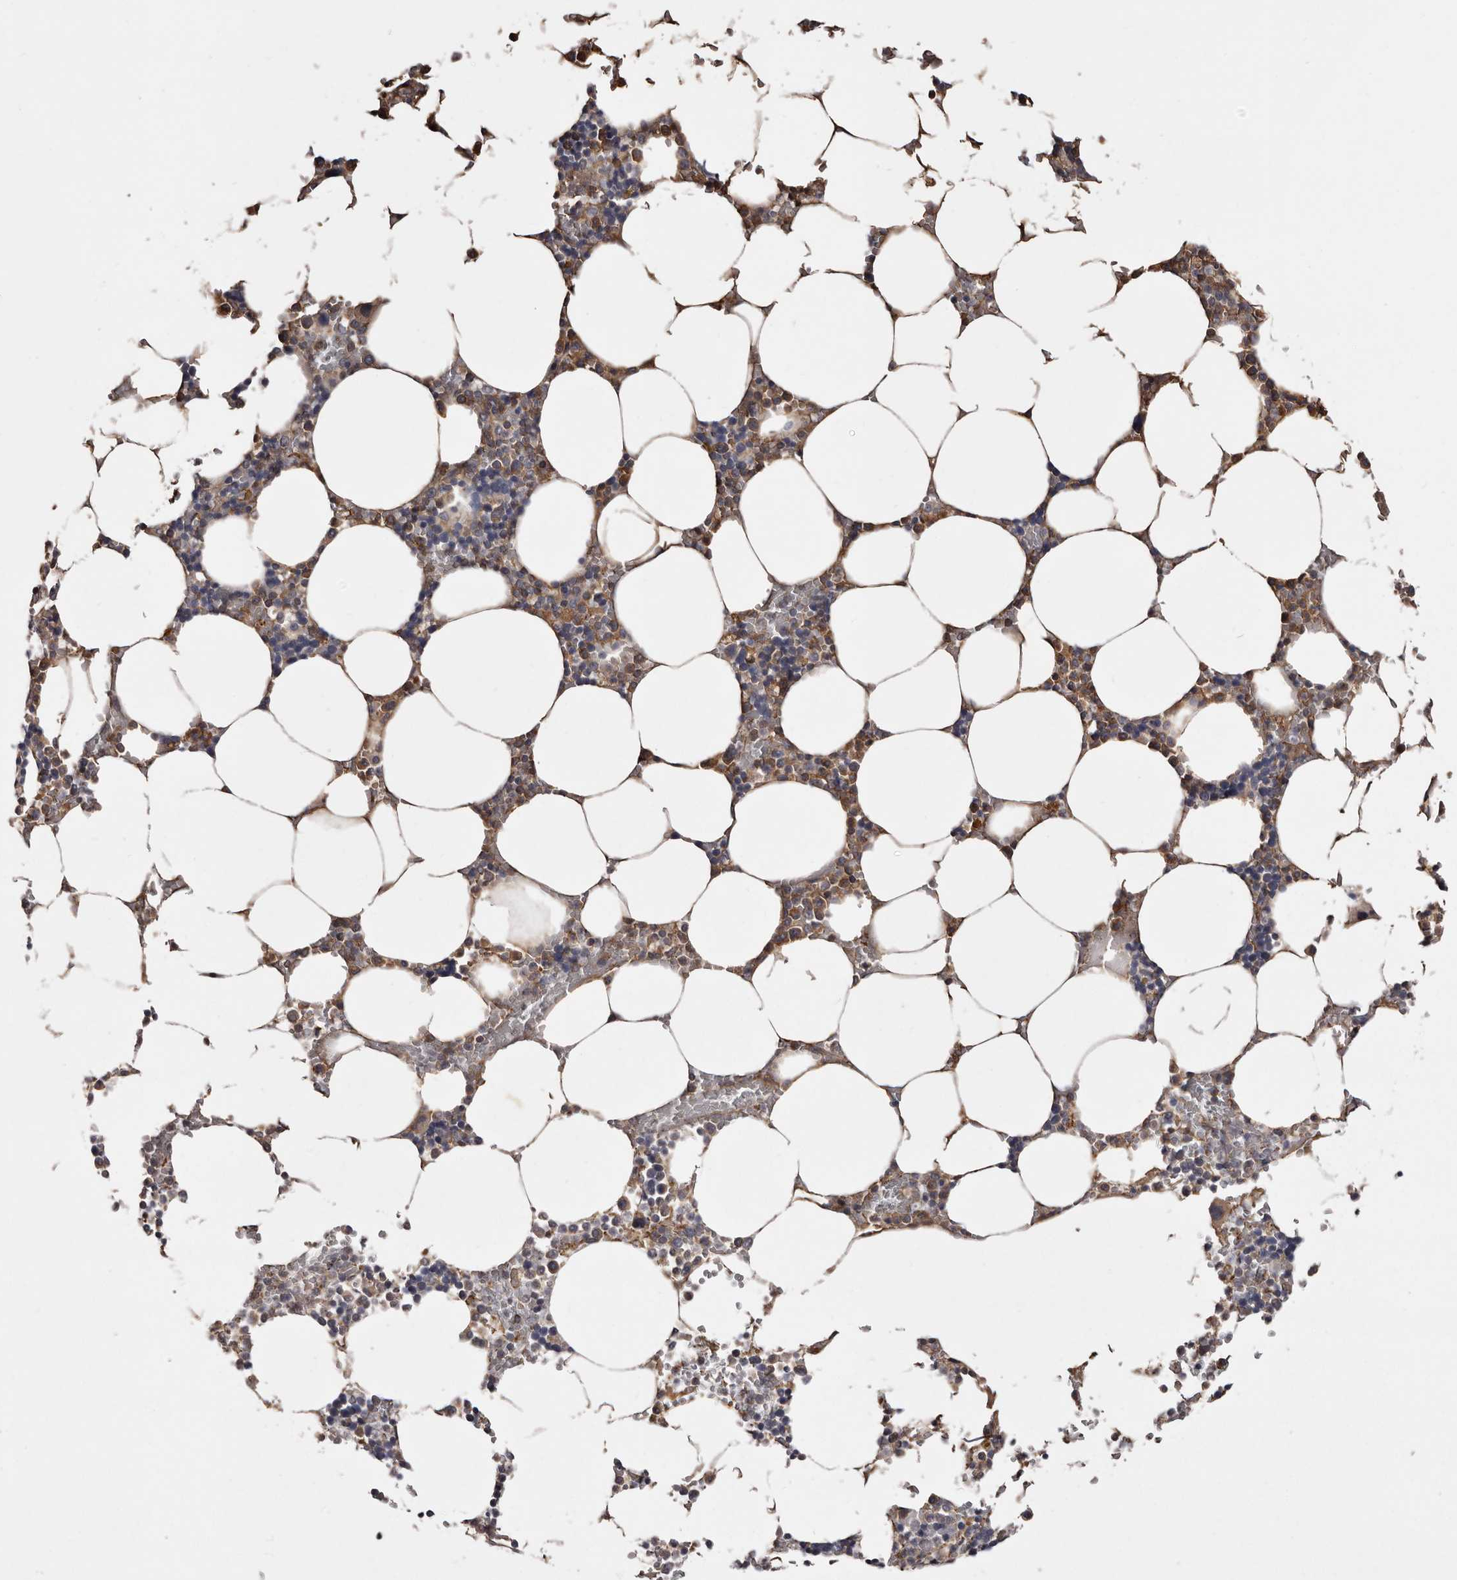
{"staining": {"intensity": "moderate", "quantity": "<25%", "location": "cytoplasmic/membranous"}, "tissue": "bone marrow", "cell_type": "Hematopoietic cells", "image_type": "normal", "snomed": [{"axis": "morphology", "description": "Normal tissue, NOS"}, {"axis": "topography", "description": "Bone marrow"}], "caption": "Unremarkable bone marrow exhibits moderate cytoplasmic/membranous expression in about <25% of hematopoietic cells.", "gene": "CYP1B1", "patient": {"sex": "male", "age": 70}}